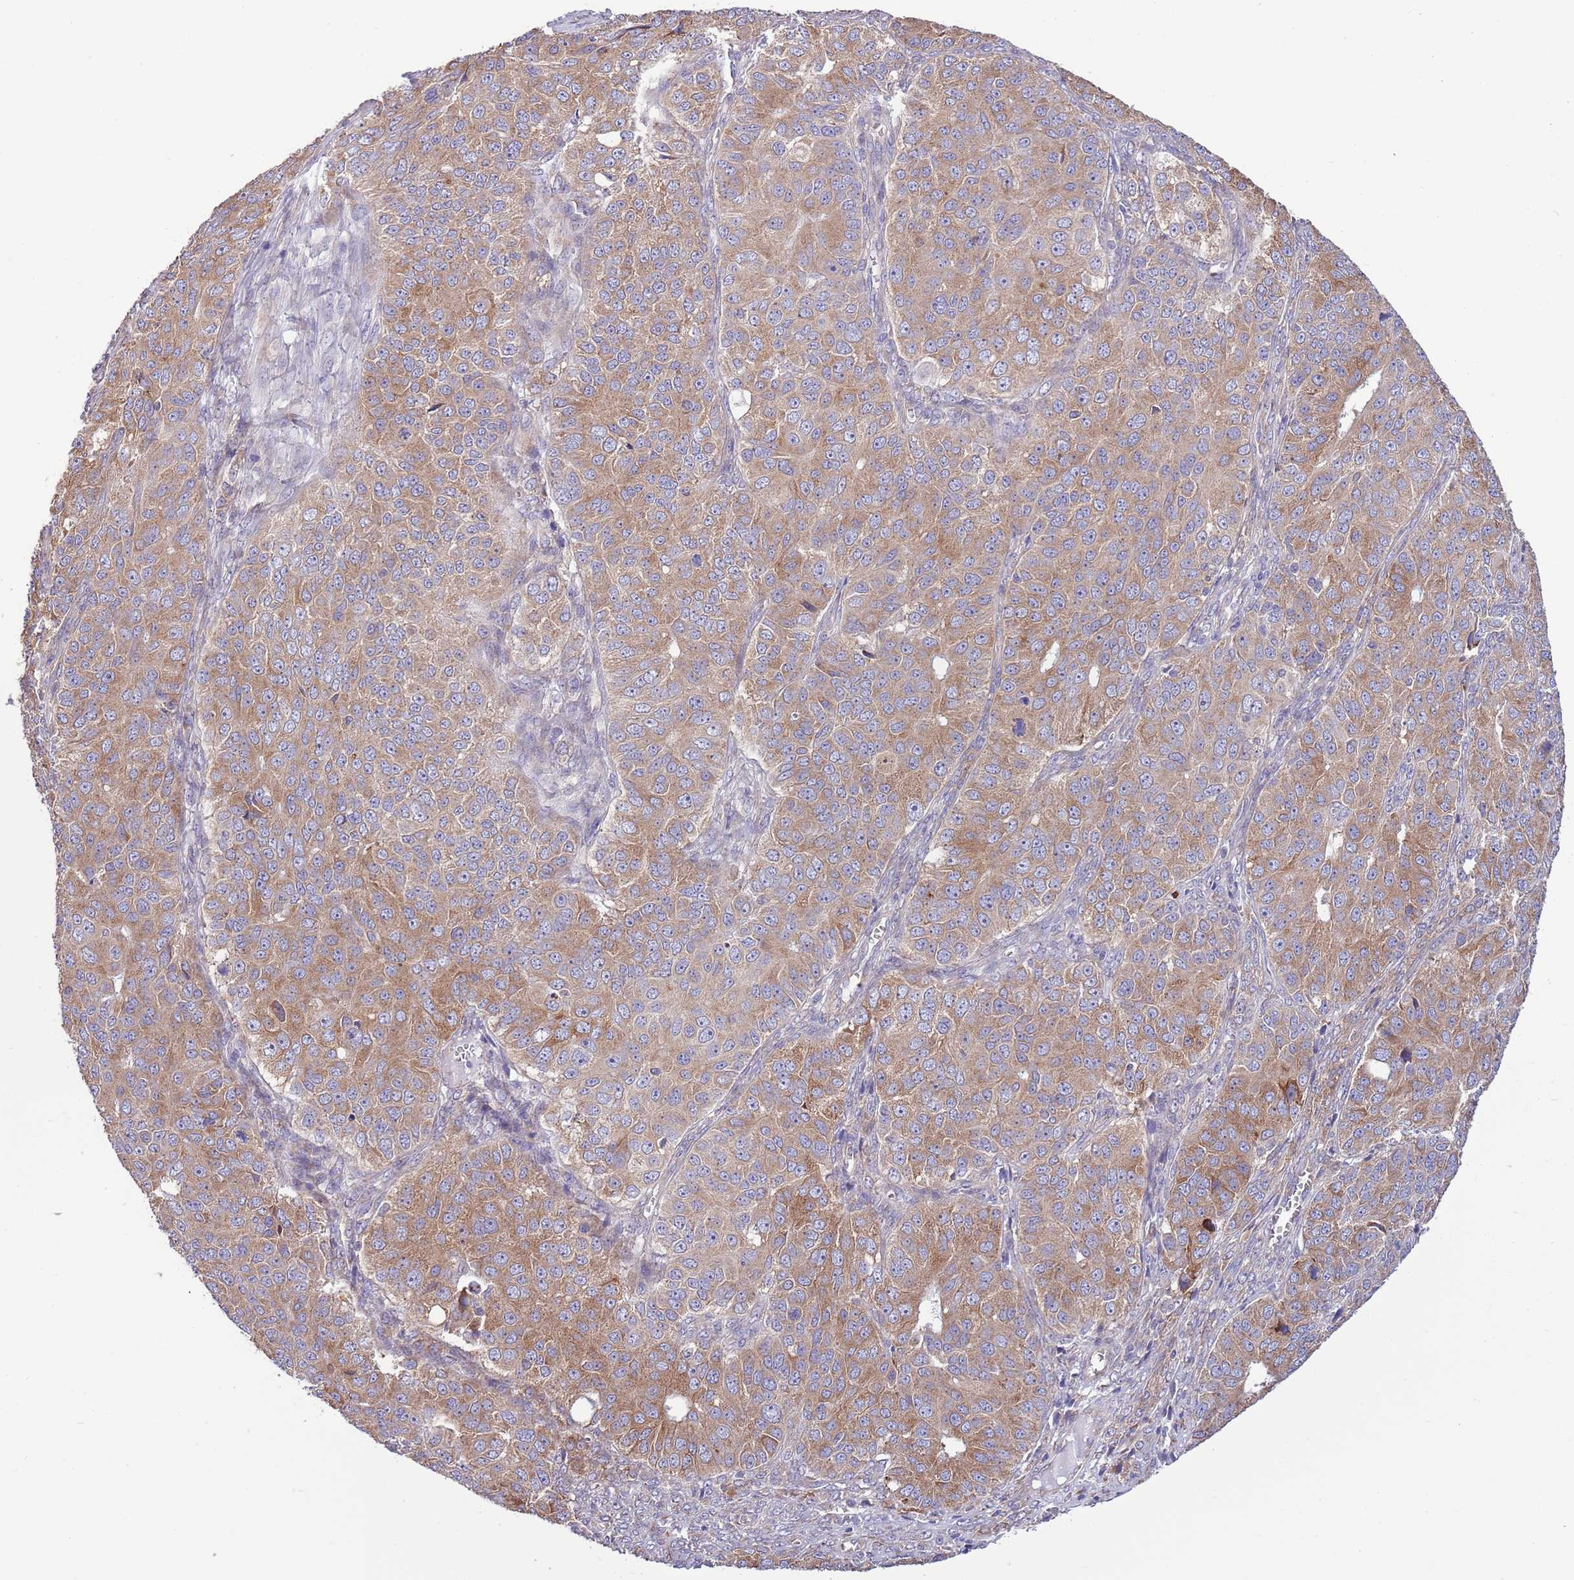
{"staining": {"intensity": "moderate", "quantity": ">75%", "location": "cytoplasmic/membranous"}, "tissue": "ovarian cancer", "cell_type": "Tumor cells", "image_type": "cancer", "snomed": [{"axis": "morphology", "description": "Carcinoma, endometroid"}, {"axis": "topography", "description": "Ovary"}], "caption": "This image reveals IHC staining of ovarian cancer (endometroid carcinoma), with medium moderate cytoplasmic/membranous positivity in about >75% of tumor cells.", "gene": "DAND5", "patient": {"sex": "female", "age": 51}}